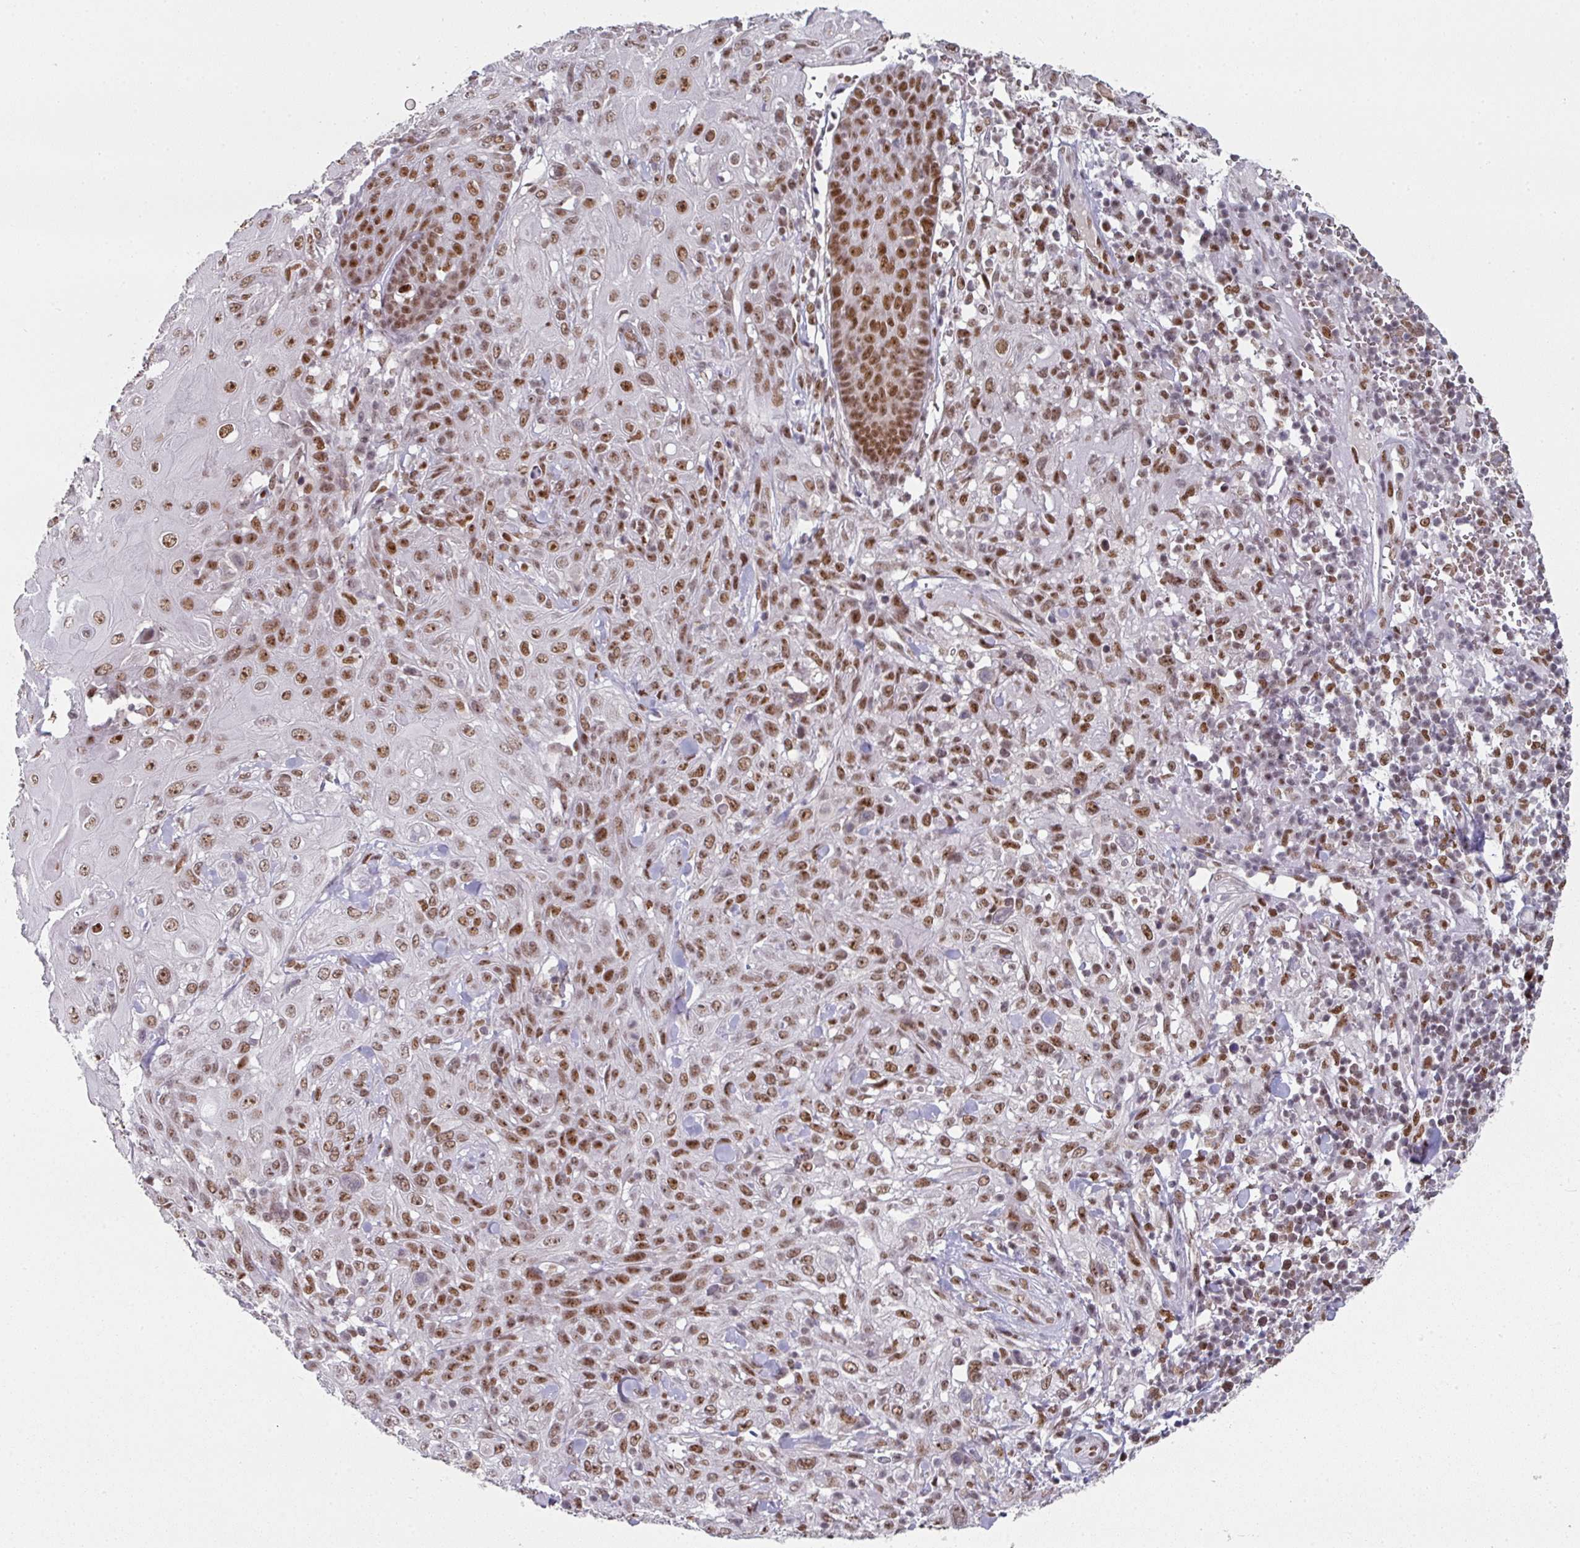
{"staining": {"intensity": "moderate", "quantity": ">75%", "location": "nuclear"}, "tissue": "skin cancer", "cell_type": "Tumor cells", "image_type": "cancer", "snomed": [{"axis": "morphology", "description": "Normal tissue, NOS"}, {"axis": "morphology", "description": "Squamous cell carcinoma, NOS"}, {"axis": "topography", "description": "Skin"}, {"axis": "topography", "description": "Cartilage tissue"}], "caption": "DAB (3,3'-diaminobenzidine) immunohistochemical staining of human squamous cell carcinoma (skin) reveals moderate nuclear protein staining in about >75% of tumor cells.", "gene": "RAD50", "patient": {"sex": "female", "age": 79}}